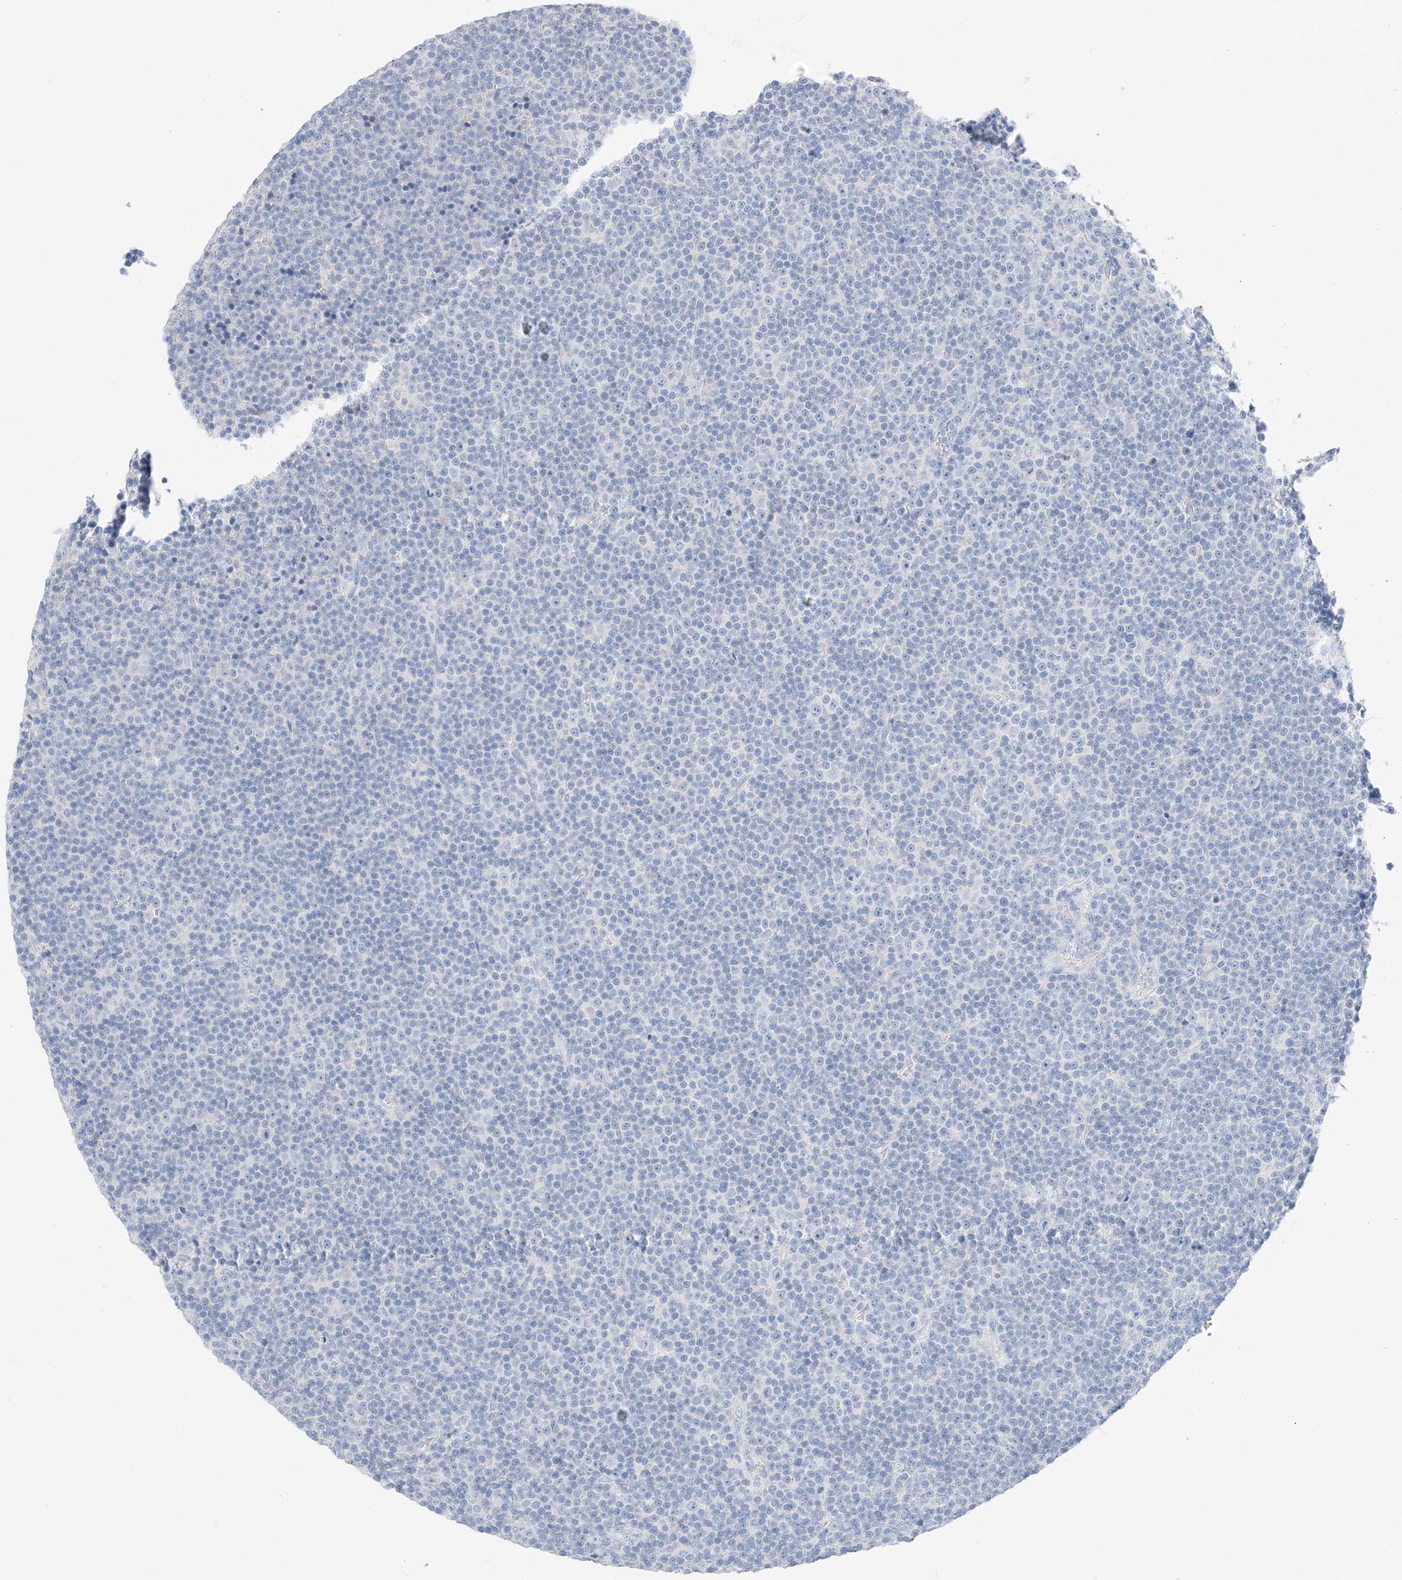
{"staining": {"intensity": "negative", "quantity": "none", "location": "none"}, "tissue": "lymphoma", "cell_type": "Tumor cells", "image_type": "cancer", "snomed": [{"axis": "morphology", "description": "Malignant lymphoma, non-Hodgkin's type, Low grade"}, {"axis": "topography", "description": "Lymph node"}], "caption": "Tumor cells show no significant positivity in low-grade malignant lymphoma, non-Hodgkin's type.", "gene": "MUC17", "patient": {"sex": "female", "age": 67}}